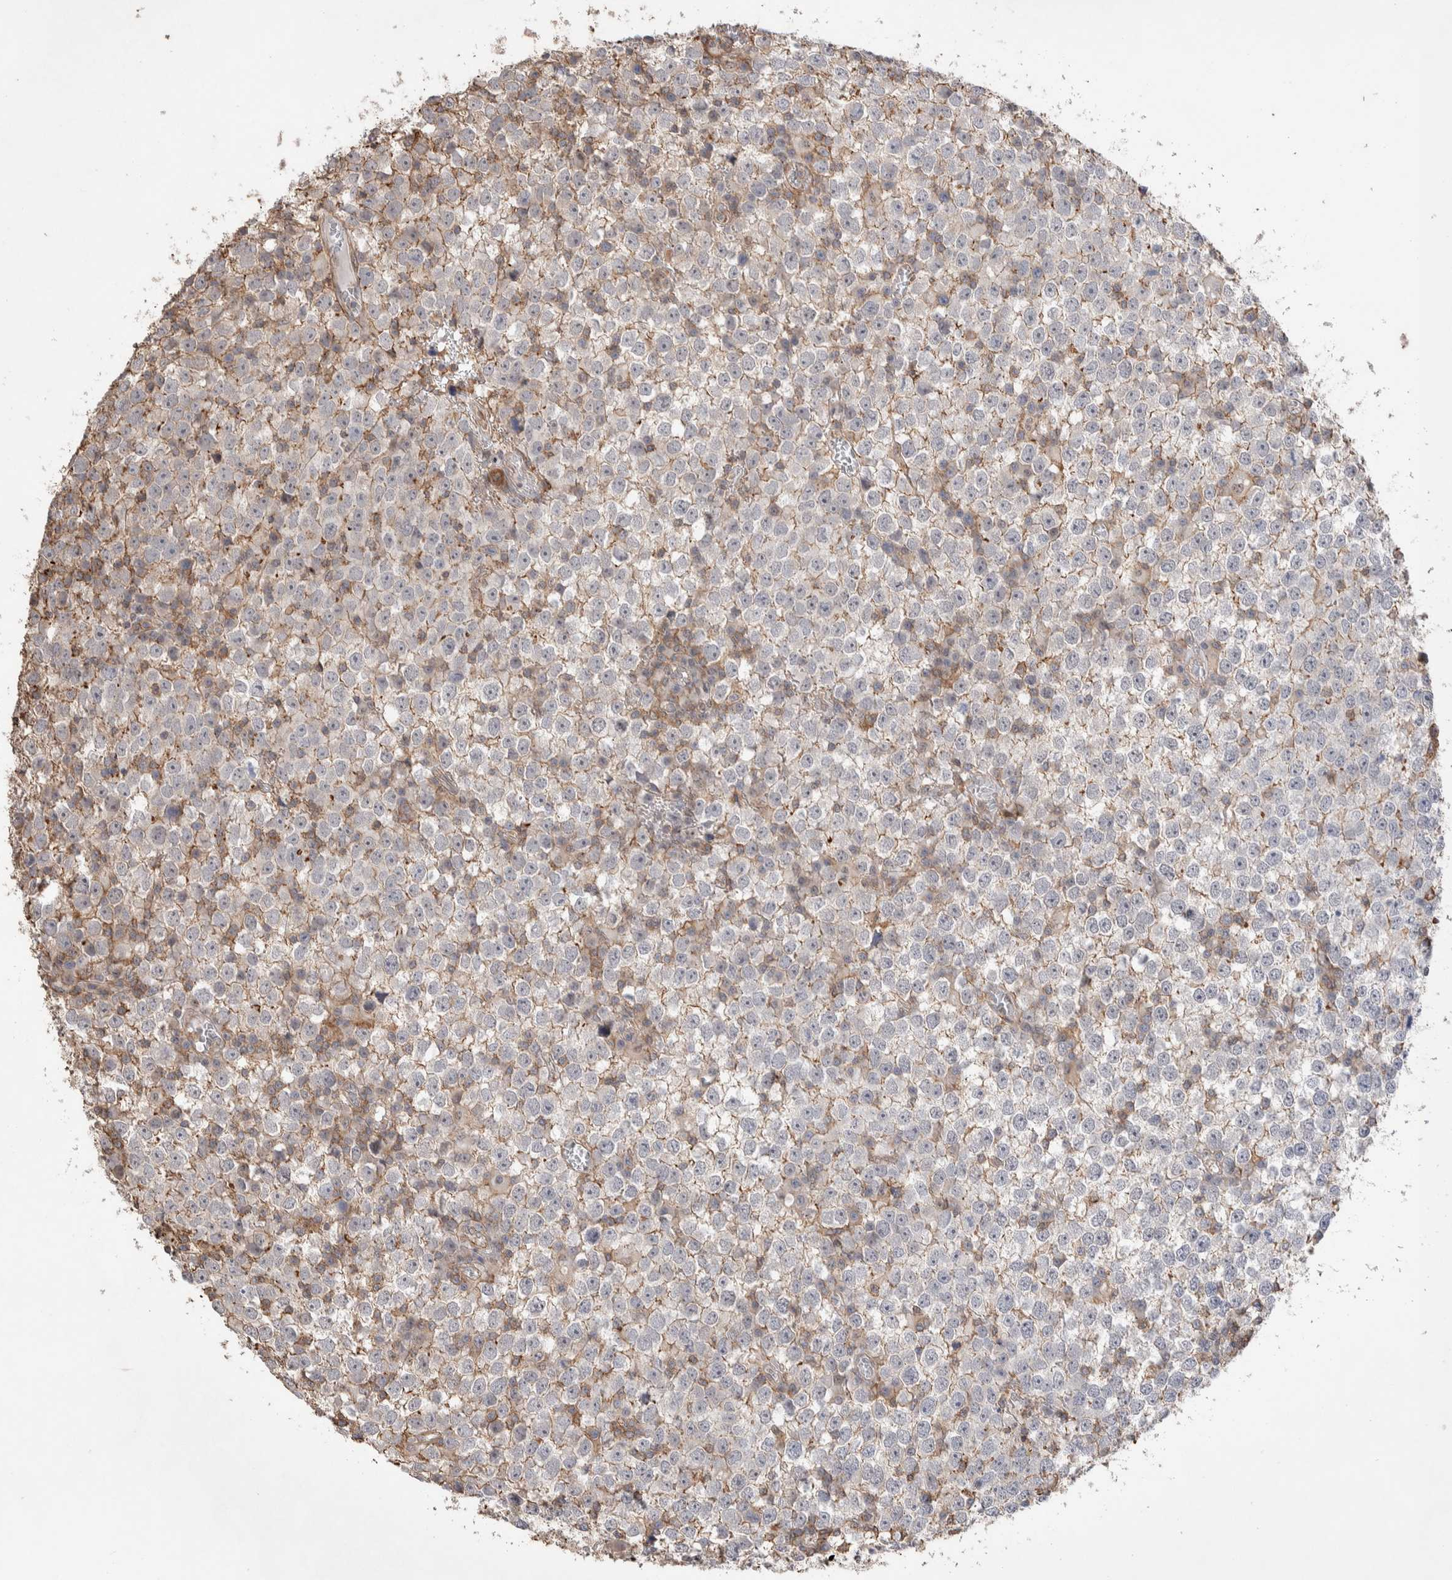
{"staining": {"intensity": "negative", "quantity": "none", "location": "none"}, "tissue": "testis cancer", "cell_type": "Tumor cells", "image_type": "cancer", "snomed": [{"axis": "morphology", "description": "Seminoma, NOS"}, {"axis": "topography", "description": "Testis"}], "caption": "Protein analysis of testis seminoma displays no significant positivity in tumor cells.", "gene": "ZNF704", "patient": {"sex": "male", "age": 65}}